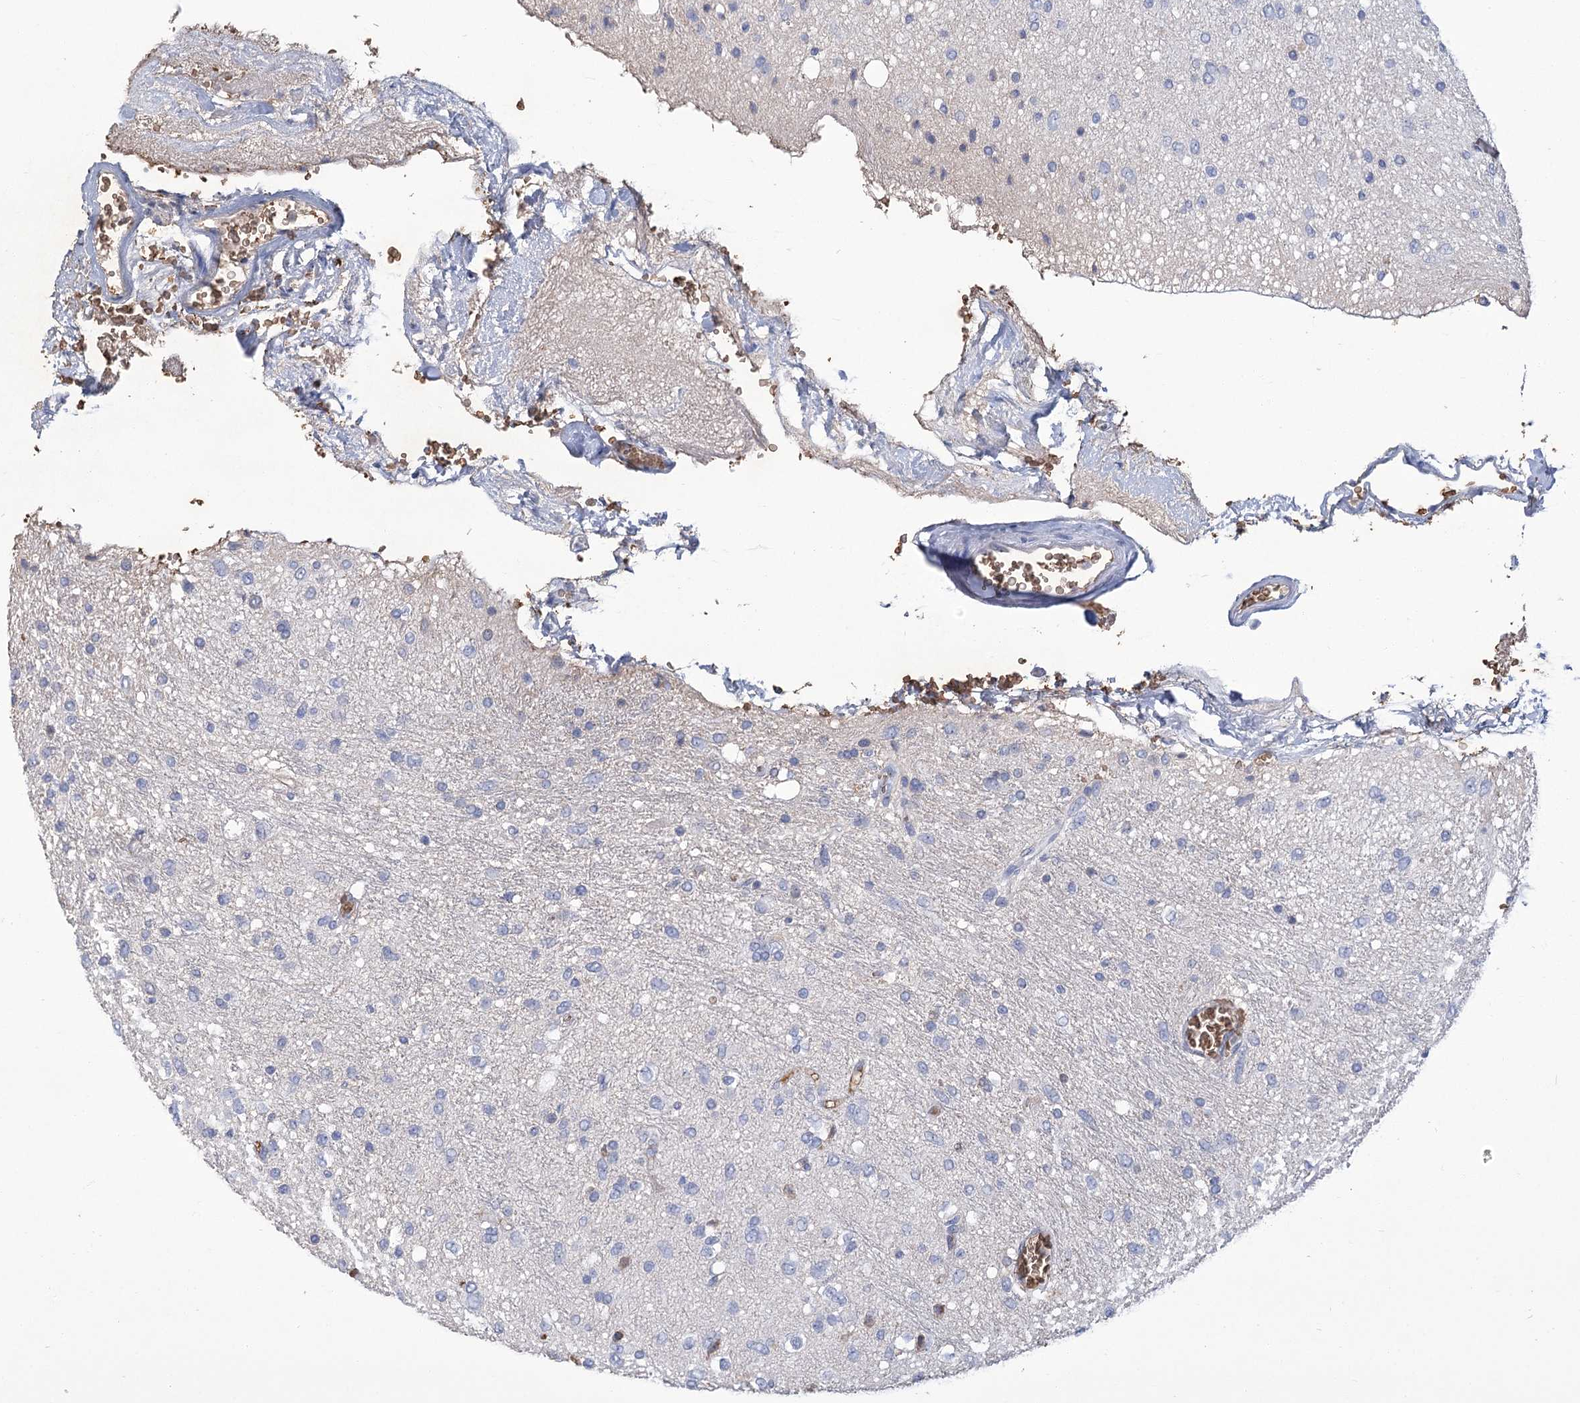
{"staining": {"intensity": "negative", "quantity": "none", "location": "none"}, "tissue": "glioma", "cell_type": "Tumor cells", "image_type": "cancer", "snomed": [{"axis": "morphology", "description": "Glioma, malignant, Low grade"}, {"axis": "topography", "description": "Brain"}], "caption": "DAB immunohistochemical staining of malignant low-grade glioma shows no significant expression in tumor cells.", "gene": "HBA1", "patient": {"sex": "male", "age": 77}}